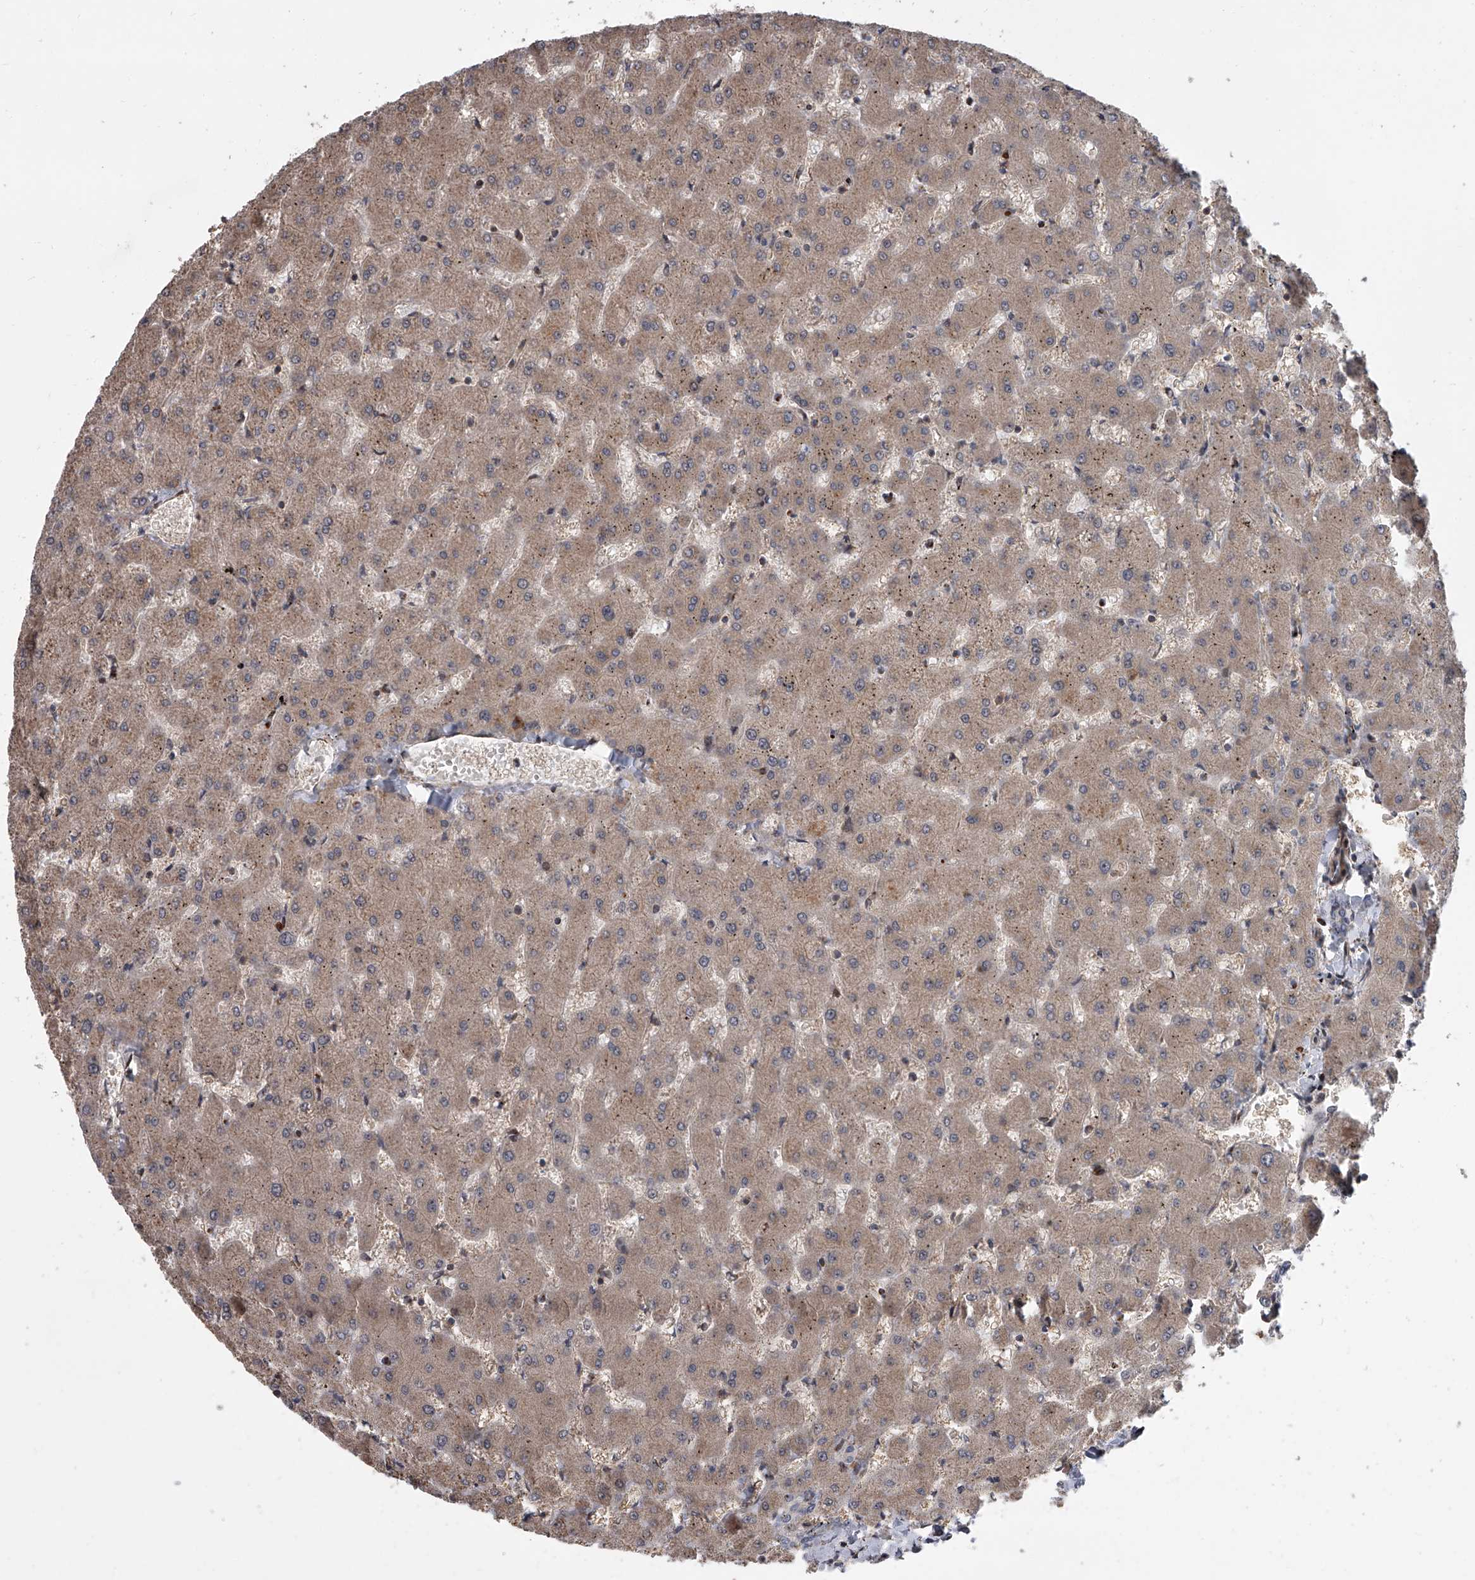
{"staining": {"intensity": "negative", "quantity": "none", "location": "none"}, "tissue": "liver", "cell_type": "Cholangiocytes", "image_type": "normal", "snomed": [{"axis": "morphology", "description": "Normal tissue, NOS"}, {"axis": "topography", "description": "Liver"}], "caption": "This is an immunohistochemistry image of normal human liver. There is no staining in cholangiocytes.", "gene": "DLGAP2", "patient": {"sex": "female", "age": 63}}